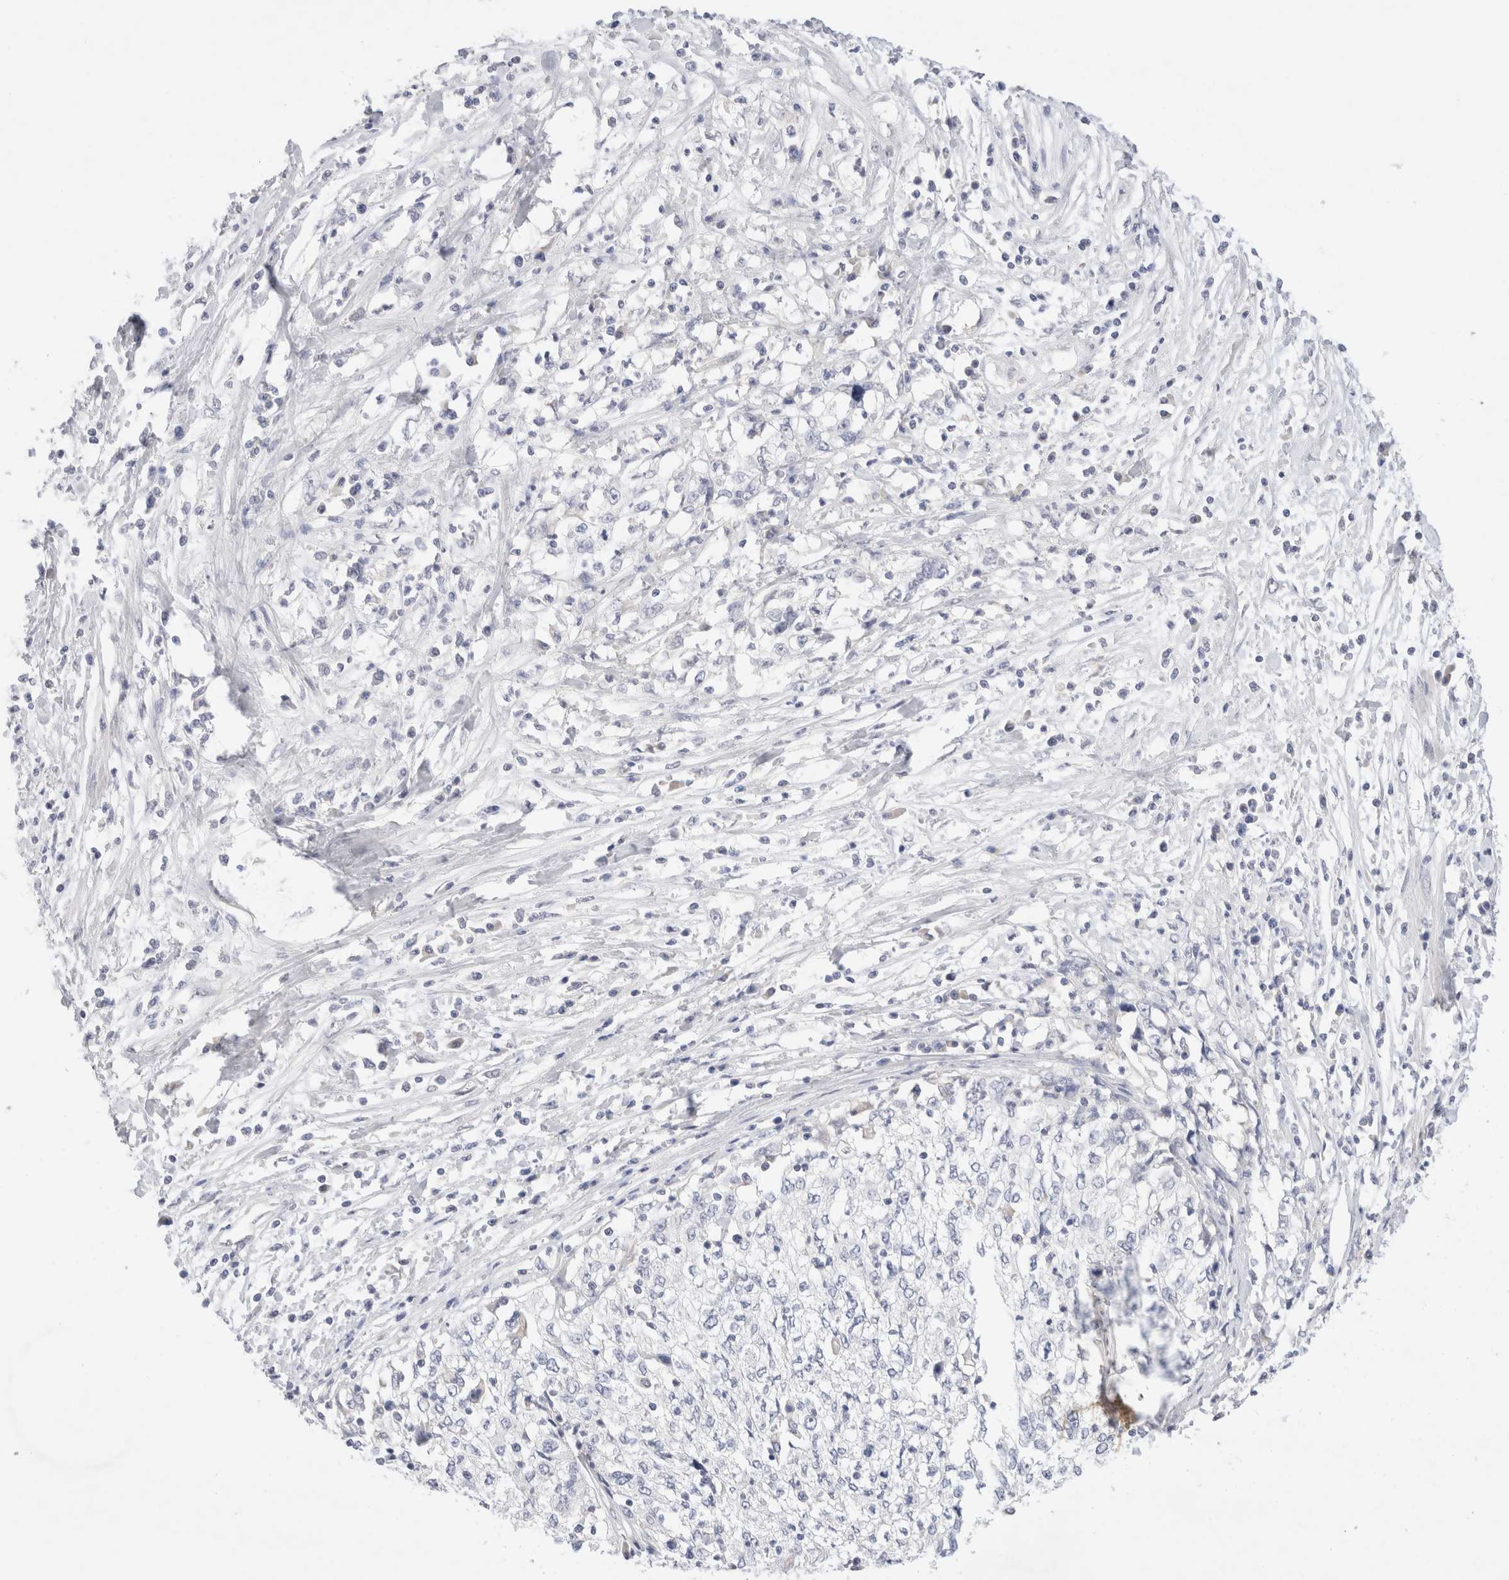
{"staining": {"intensity": "negative", "quantity": "none", "location": "none"}, "tissue": "cervical cancer", "cell_type": "Tumor cells", "image_type": "cancer", "snomed": [{"axis": "morphology", "description": "Squamous cell carcinoma, NOS"}, {"axis": "topography", "description": "Cervix"}], "caption": "High magnification brightfield microscopy of cervical squamous cell carcinoma stained with DAB (3,3'-diaminobenzidine) (brown) and counterstained with hematoxylin (blue): tumor cells show no significant expression.", "gene": "SPATA20", "patient": {"sex": "female", "age": 57}}